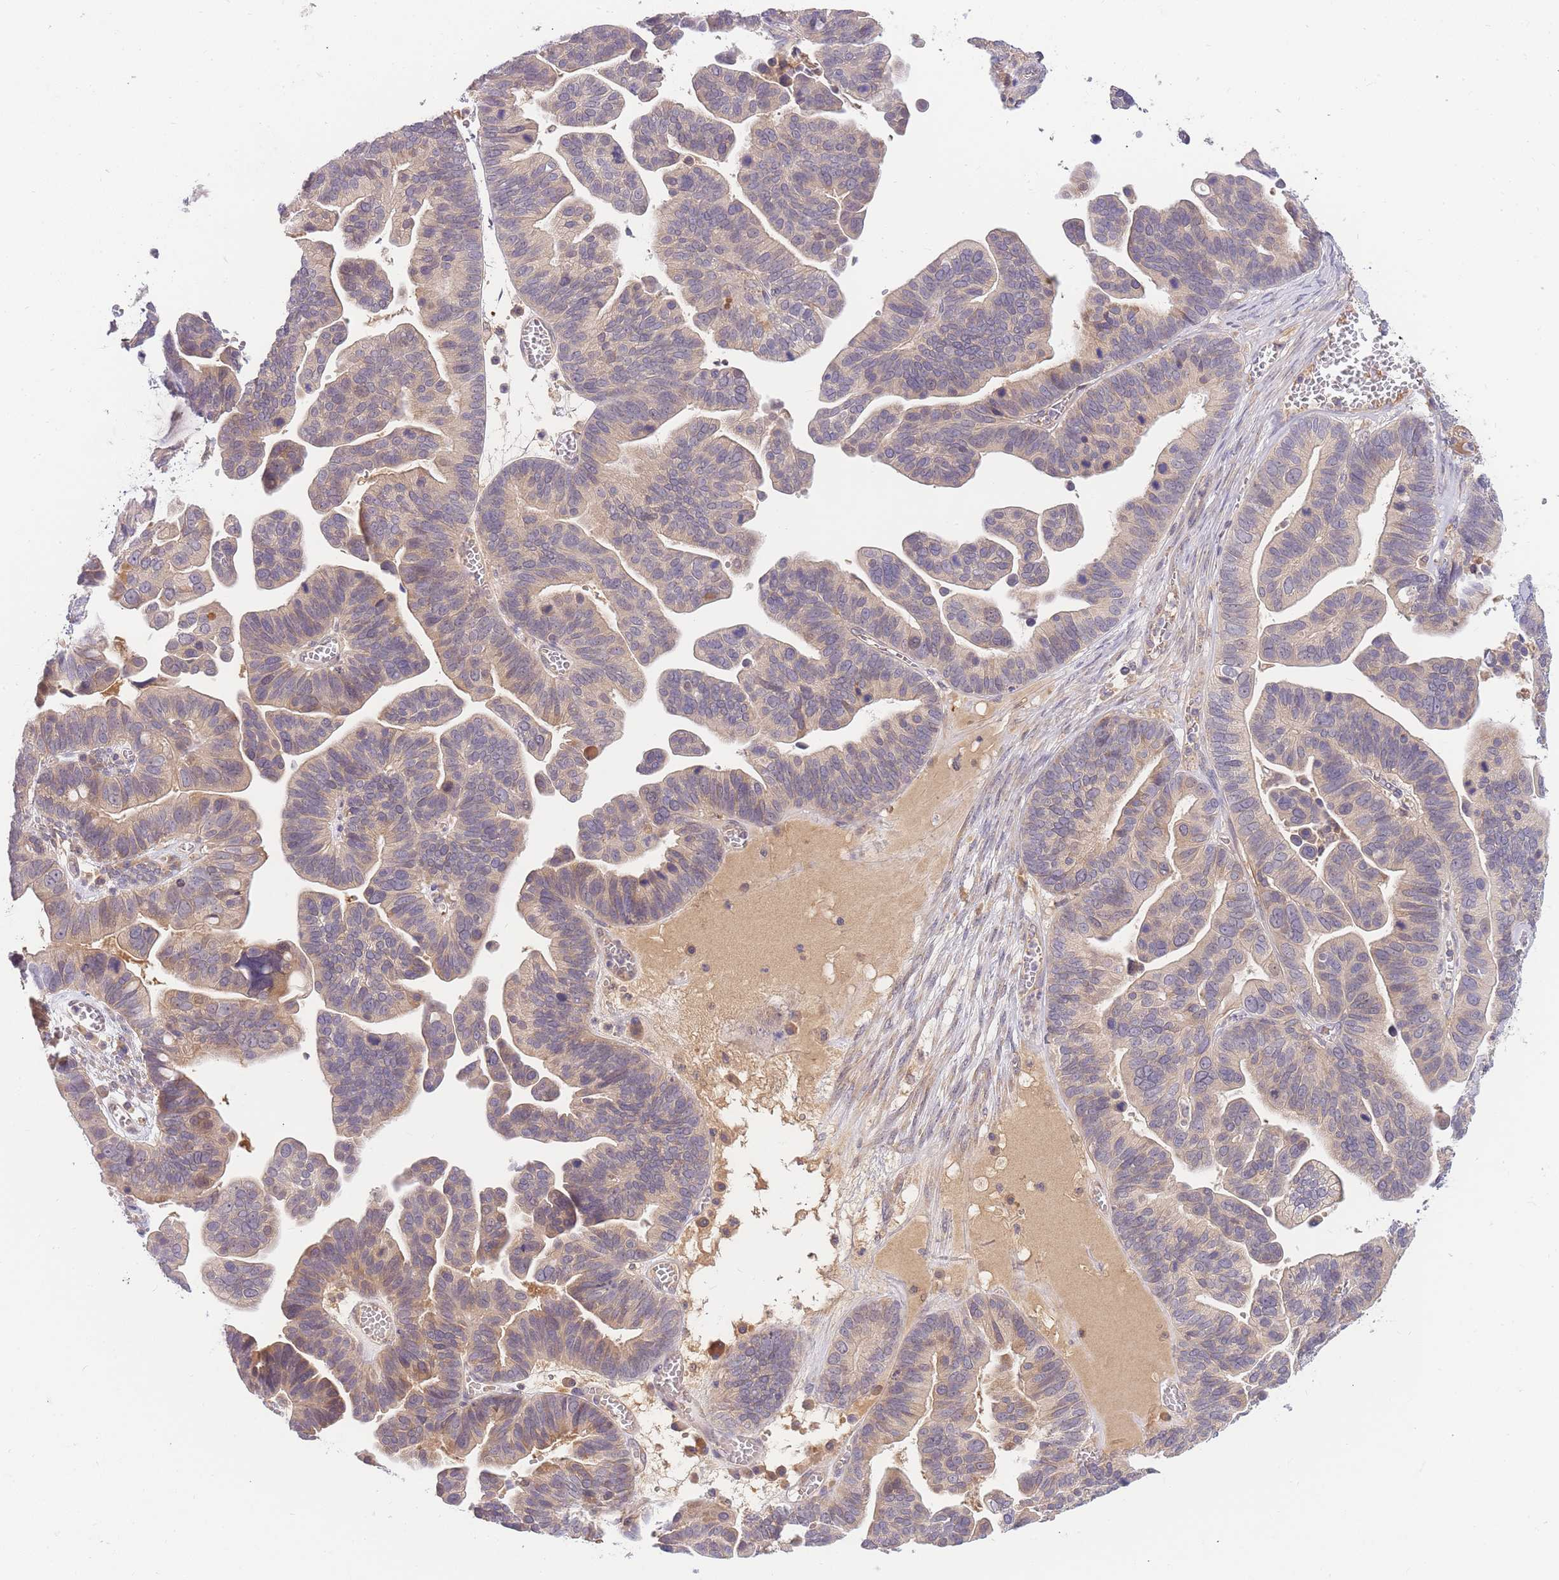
{"staining": {"intensity": "weak", "quantity": "<25%", "location": "cytoplasmic/membranous"}, "tissue": "ovarian cancer", "cell_type": "Tumor cells", "image_type": "cancer", "snomed": [{"axis": "morphology", "description": "Cystadenocarcinoma, serous, NOS"}, {"axis": "topography", "description": "Ovary"}], "caption": "Immunohistochemistry (IHC) of ovarian serous cystadenocarcinoma reveals no staining in tumor cells. The staining was performed using DAB to visualize the protein expression in brown, while the nuclei were stained in blue with hematoxylin (Magnification: 20x).", "gene": "ZNF577", "patient": {"sex": "female", "age": 56}}